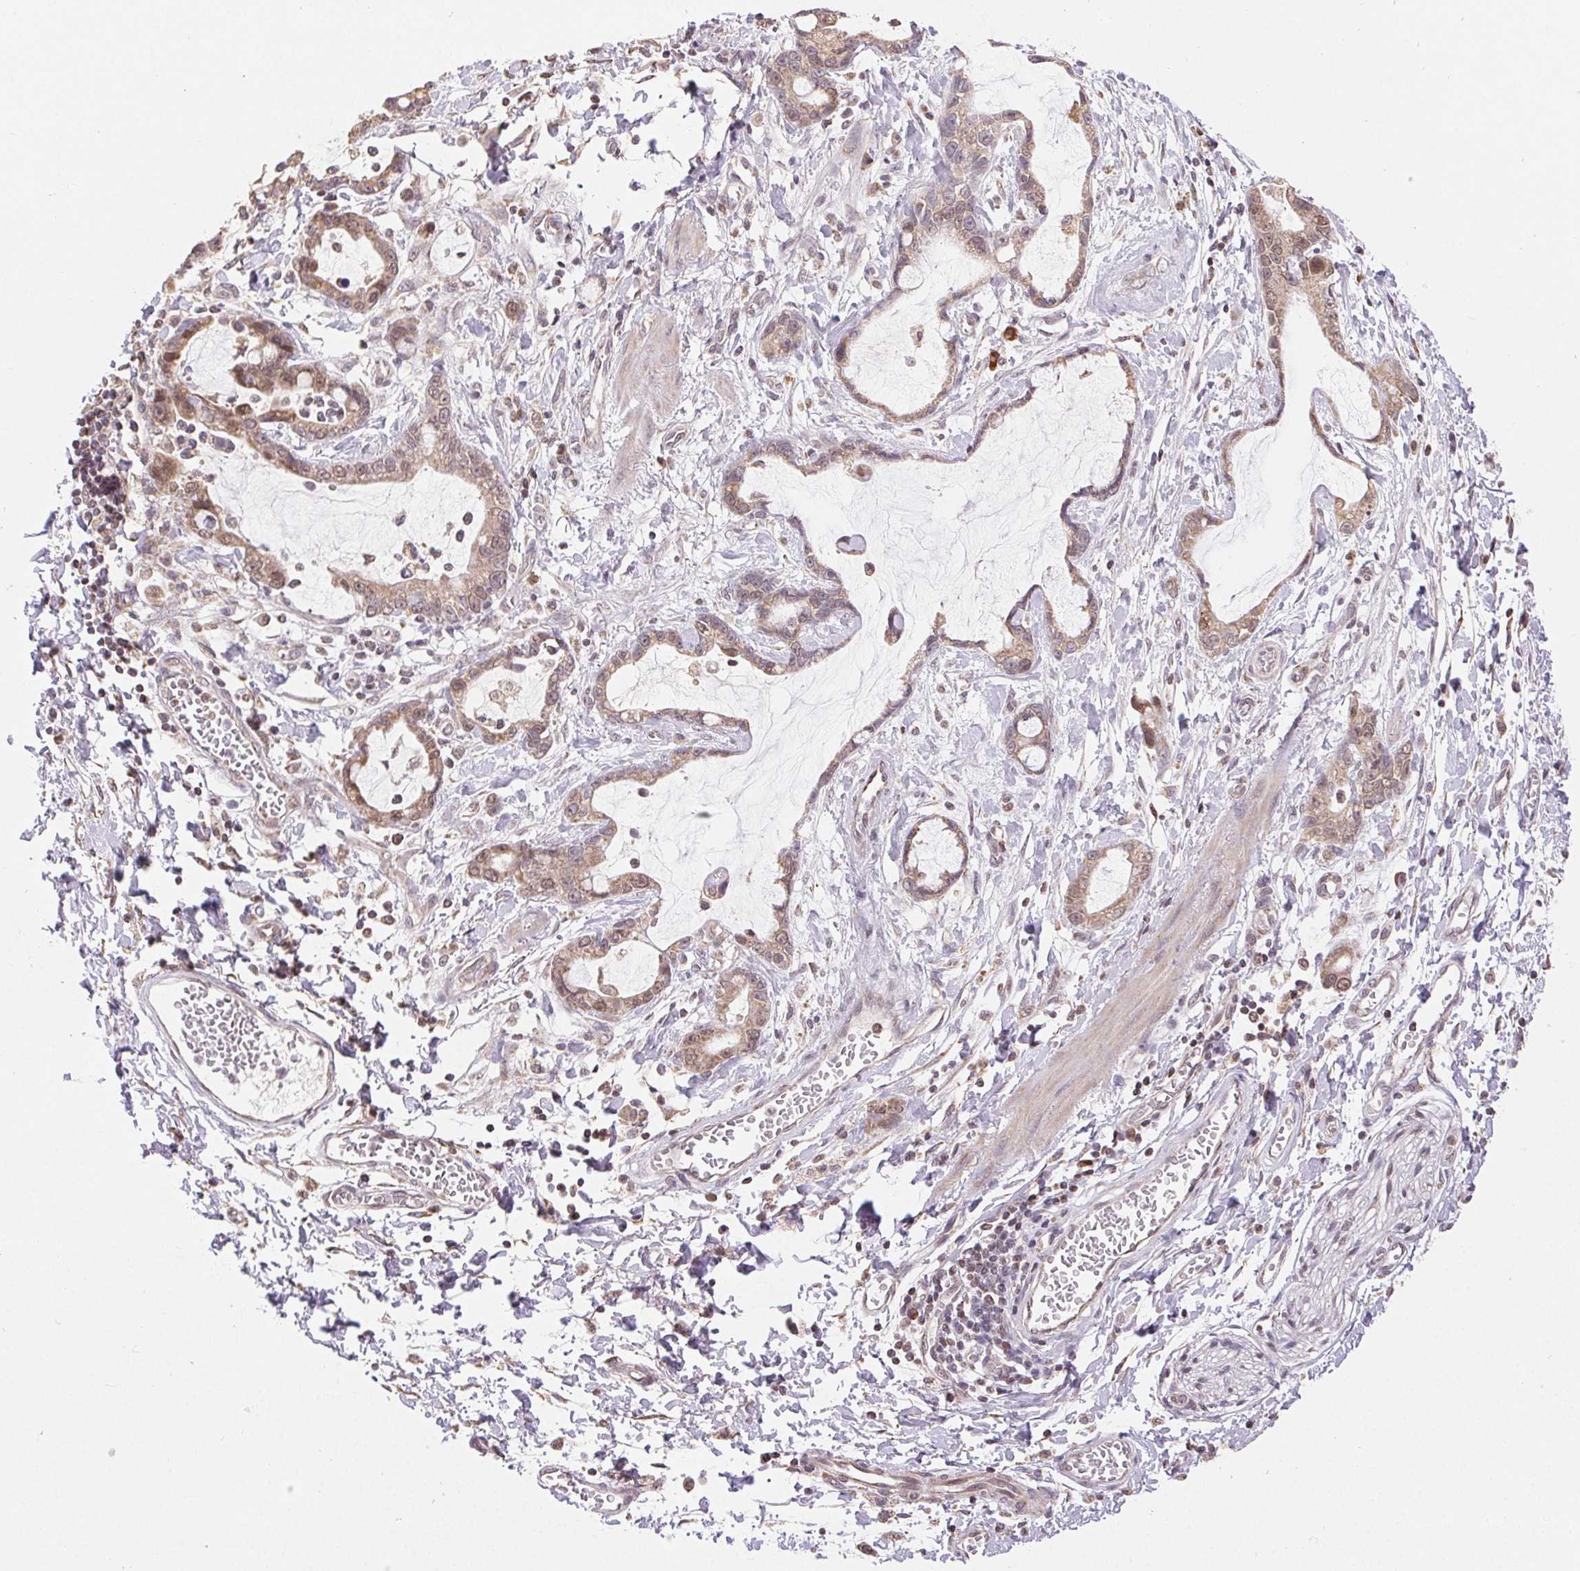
{"staining": {"intensity": "weak", "quantity": ">75%", "location": "cytoplasmic/membranous,nuclear"}, "tissue": "stomach cancer", "cell_type": "Tumor cells", "image_type": "cancer", "snomed": [{"axis": "morphology", "description": "Adenocarcinoma, NOS"}, {"axis": "topography", "description": "Stomach"}], "caption": "Adenocarcinoma (stomach) stained for a protein (brown) shows weak cytoplasmic/membranous and nuclear positive staining in about >75% of tumor cells.", "gene": "PIWIL4", "patient": {"sex": "male", "age": 55}}